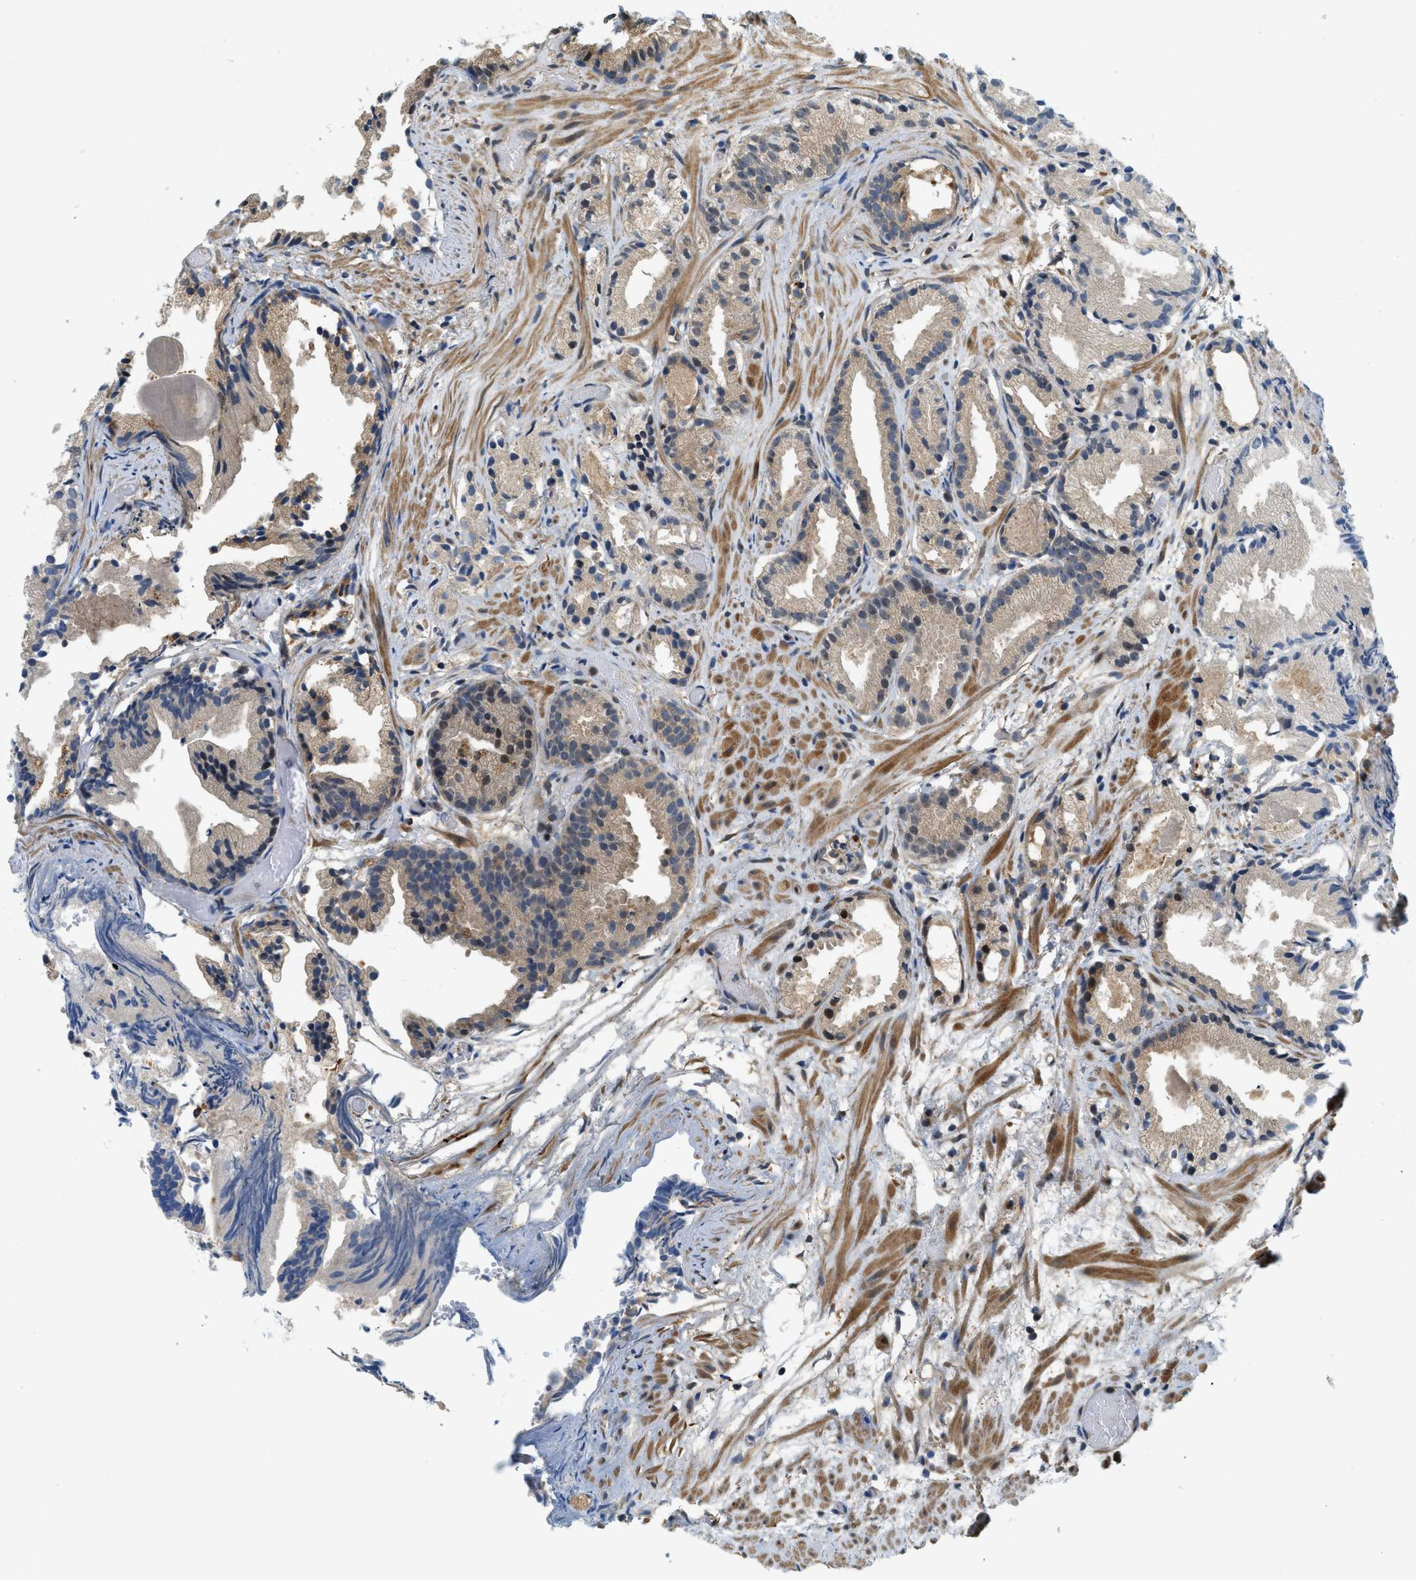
{"staining": {"intensity": "weak", "quantity": ">75%", "location": "cytoplasmic/membranous"}, "tissue": "prostate cancer", "cell_type": "Tumor cells", "image_type": "cancer", "snomed": [{"axis": "morphology", "description": "Adenocarcinoma, Low grade"}, {"axis": "topography", "description": "Prostate"}], "caption": "Protein expression analysis of human prostate cancer (low-grade adenocarcinoma) reveals weak cytoplasmic/membranous positivity in approximately >75% of tumor cells.", "gene": "KCNK1", "patient": {"sex": "male", "age": 89}}